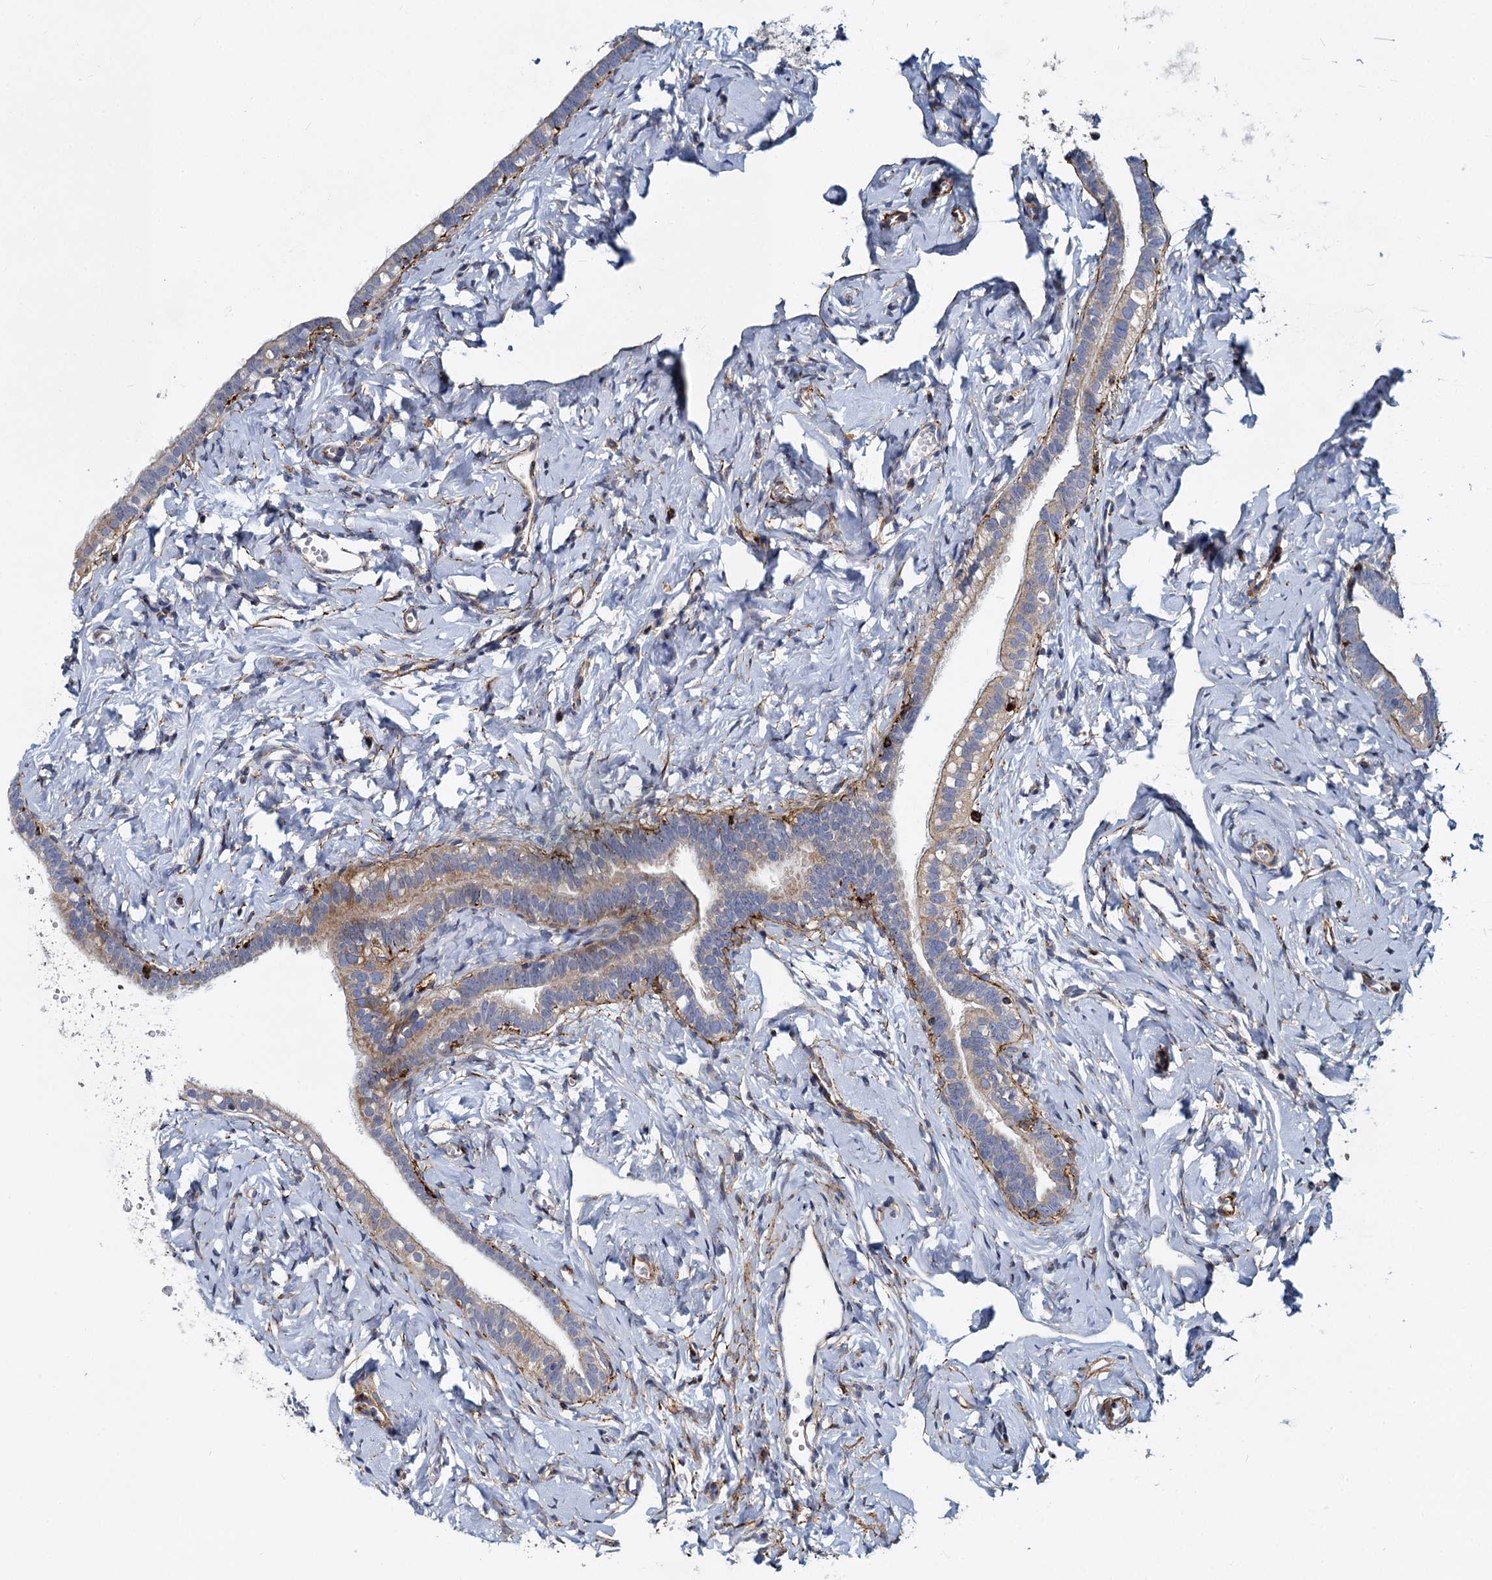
{"staining": {"intensity": "weak", "quantity": "<25%", "location": "cytoplasmic/membranous"}, "tissue": "fallopian tube", "cell_type": "Glandular cells", "image_type": "normal", "snomed": [{"axis": "morphology", "description": "Normal tissue, NOS"}, {"axis": "topography", "description": "Fallopian tube"}], "caption": "This is an immunohistochemistry micrograph of benign fallopian tube. There is no expression in glandular cells.", "gene": "DCUN1D2", "patient": {"sex": "female", "age": 66}}